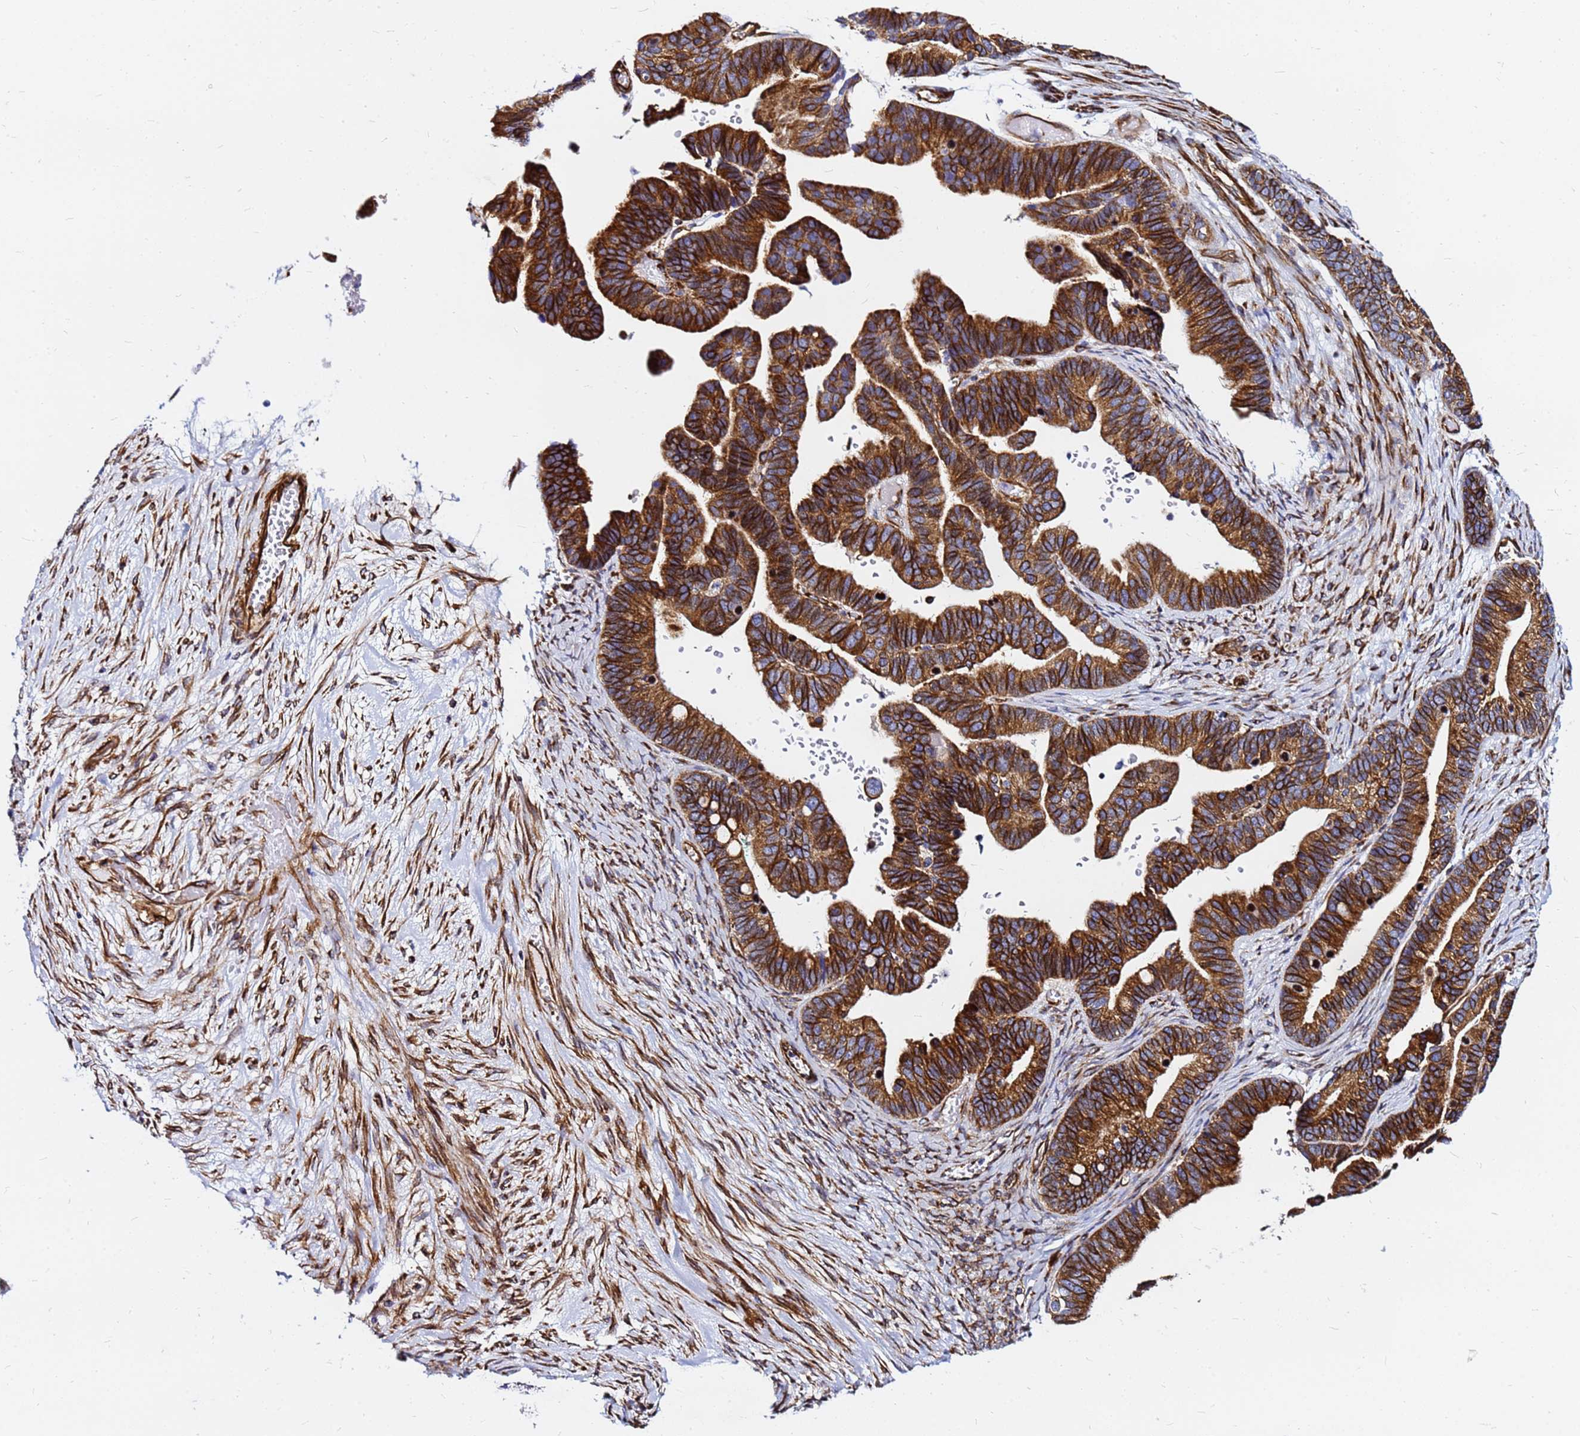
{"staining": {"intensity": "strong", "quantity": ">75%", "location": "cytoplasmic/membranous"}, "tissue": "ovarian cancer", "cell_type": "Tumor cells", "image_type": "cancer", "snomed": [{"axis": "morphology", "description": "Cystadenocarcinoma, serous, NOS"}, {"axis": "topography", "description": "Ovary"}], "caption": "Serous cystadenocarcinoma (ovarian) tissue shows strong cytoplasmic/membranous positivity in about >75% of tumor cells, visualized by immunohistochemistry. (brown staining indicates protein expression, while blue staining denotes nuclei).", "gene": "TUBA8", "patient": {"sex": "female", "age": 56}}